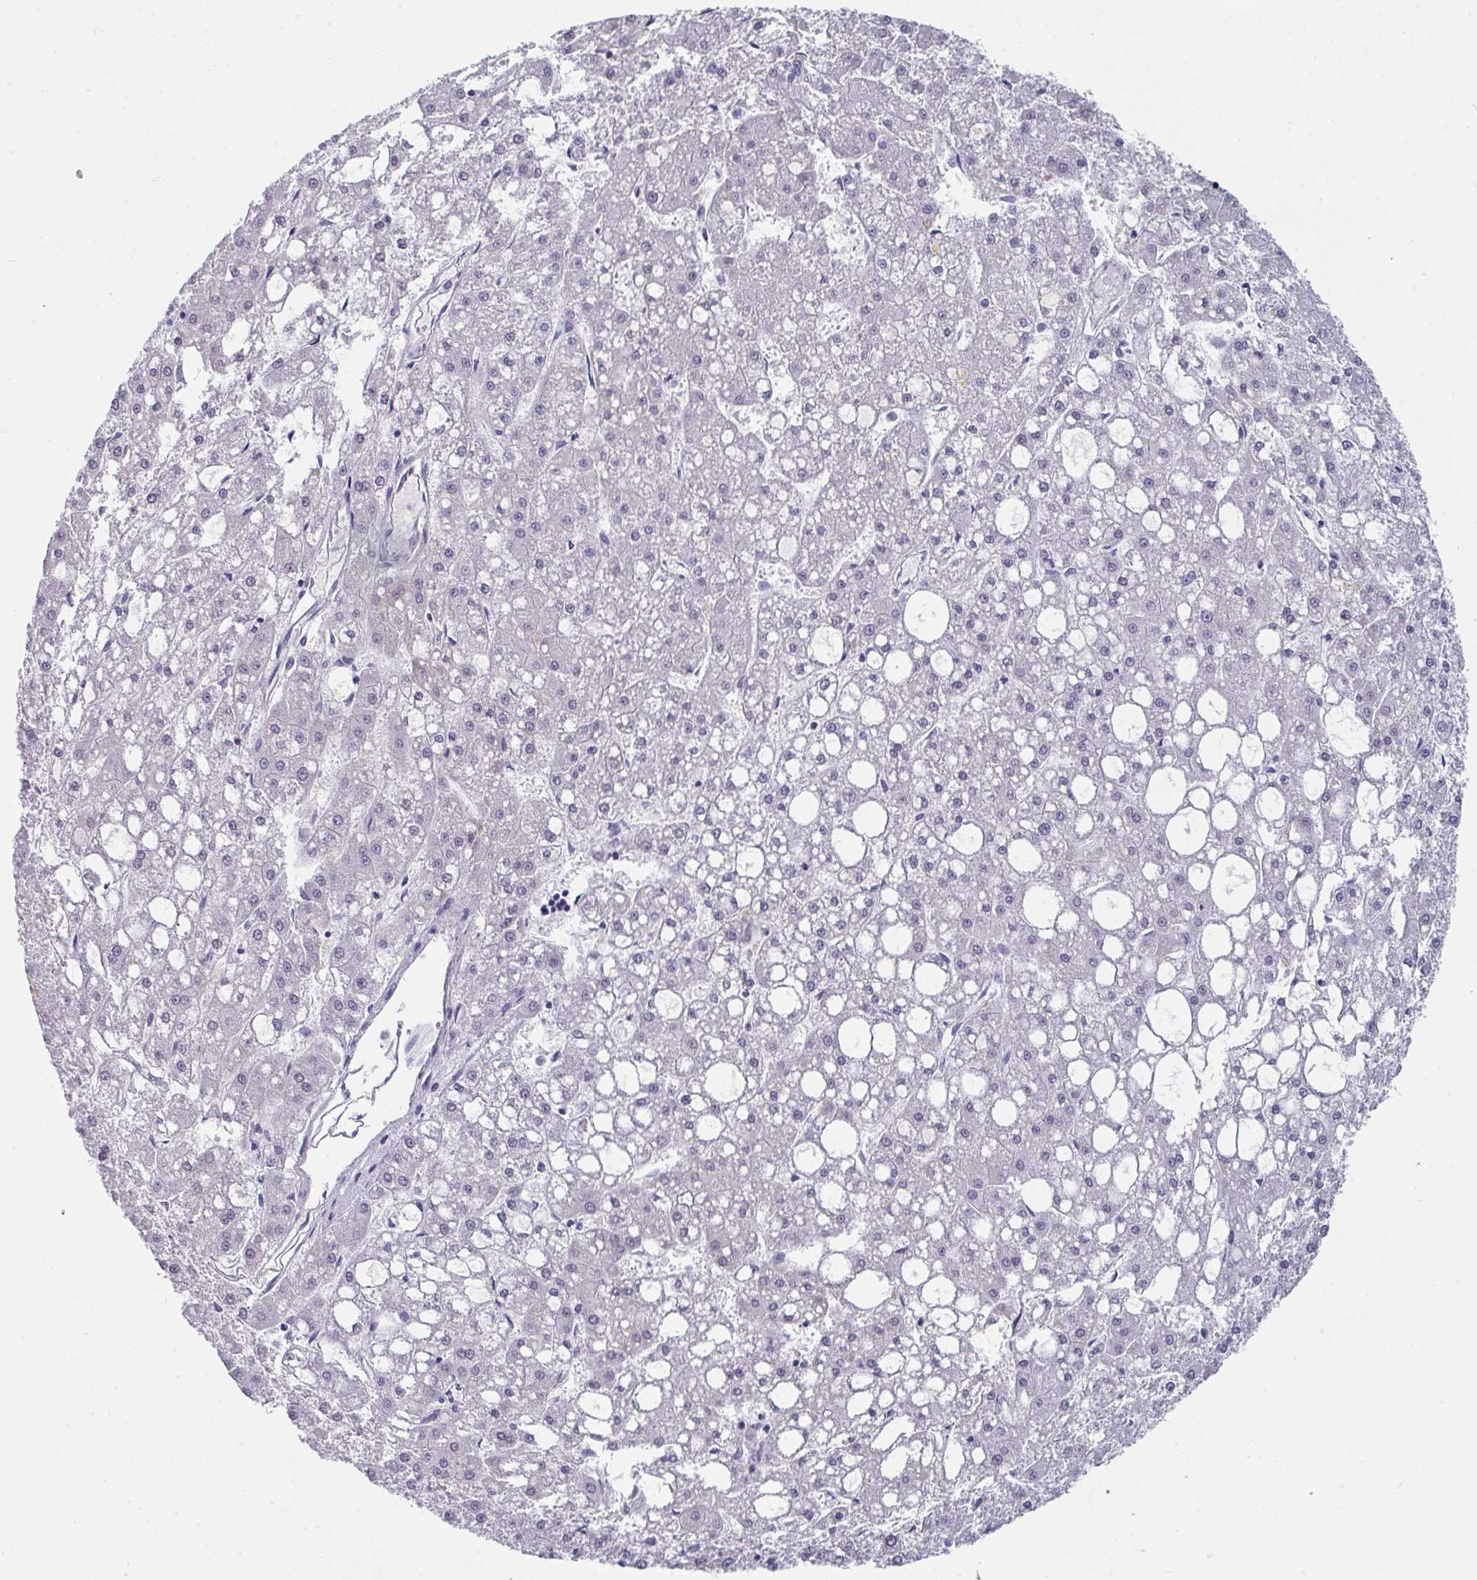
{"staining": {"intensity": "negative", "quantity": "none", "location": "none"}, "tissue": "liver cancer", "cell_type": "Tumor cells", "image_type": "cancer", "snomed": [{"axis": "morphology", "description": "Carcinoma, Hepatocellular, NOS"}, {"axis": "topography", "description": "Liver"}], "caption": "This is a histopathology image of immunohistochemistry (IHC) staining of liver hepatocellular carcinoma, which shows no positivity in tumor cells.", "gene": "AOC2", "patient": {"sex": "male", "age": 67}}